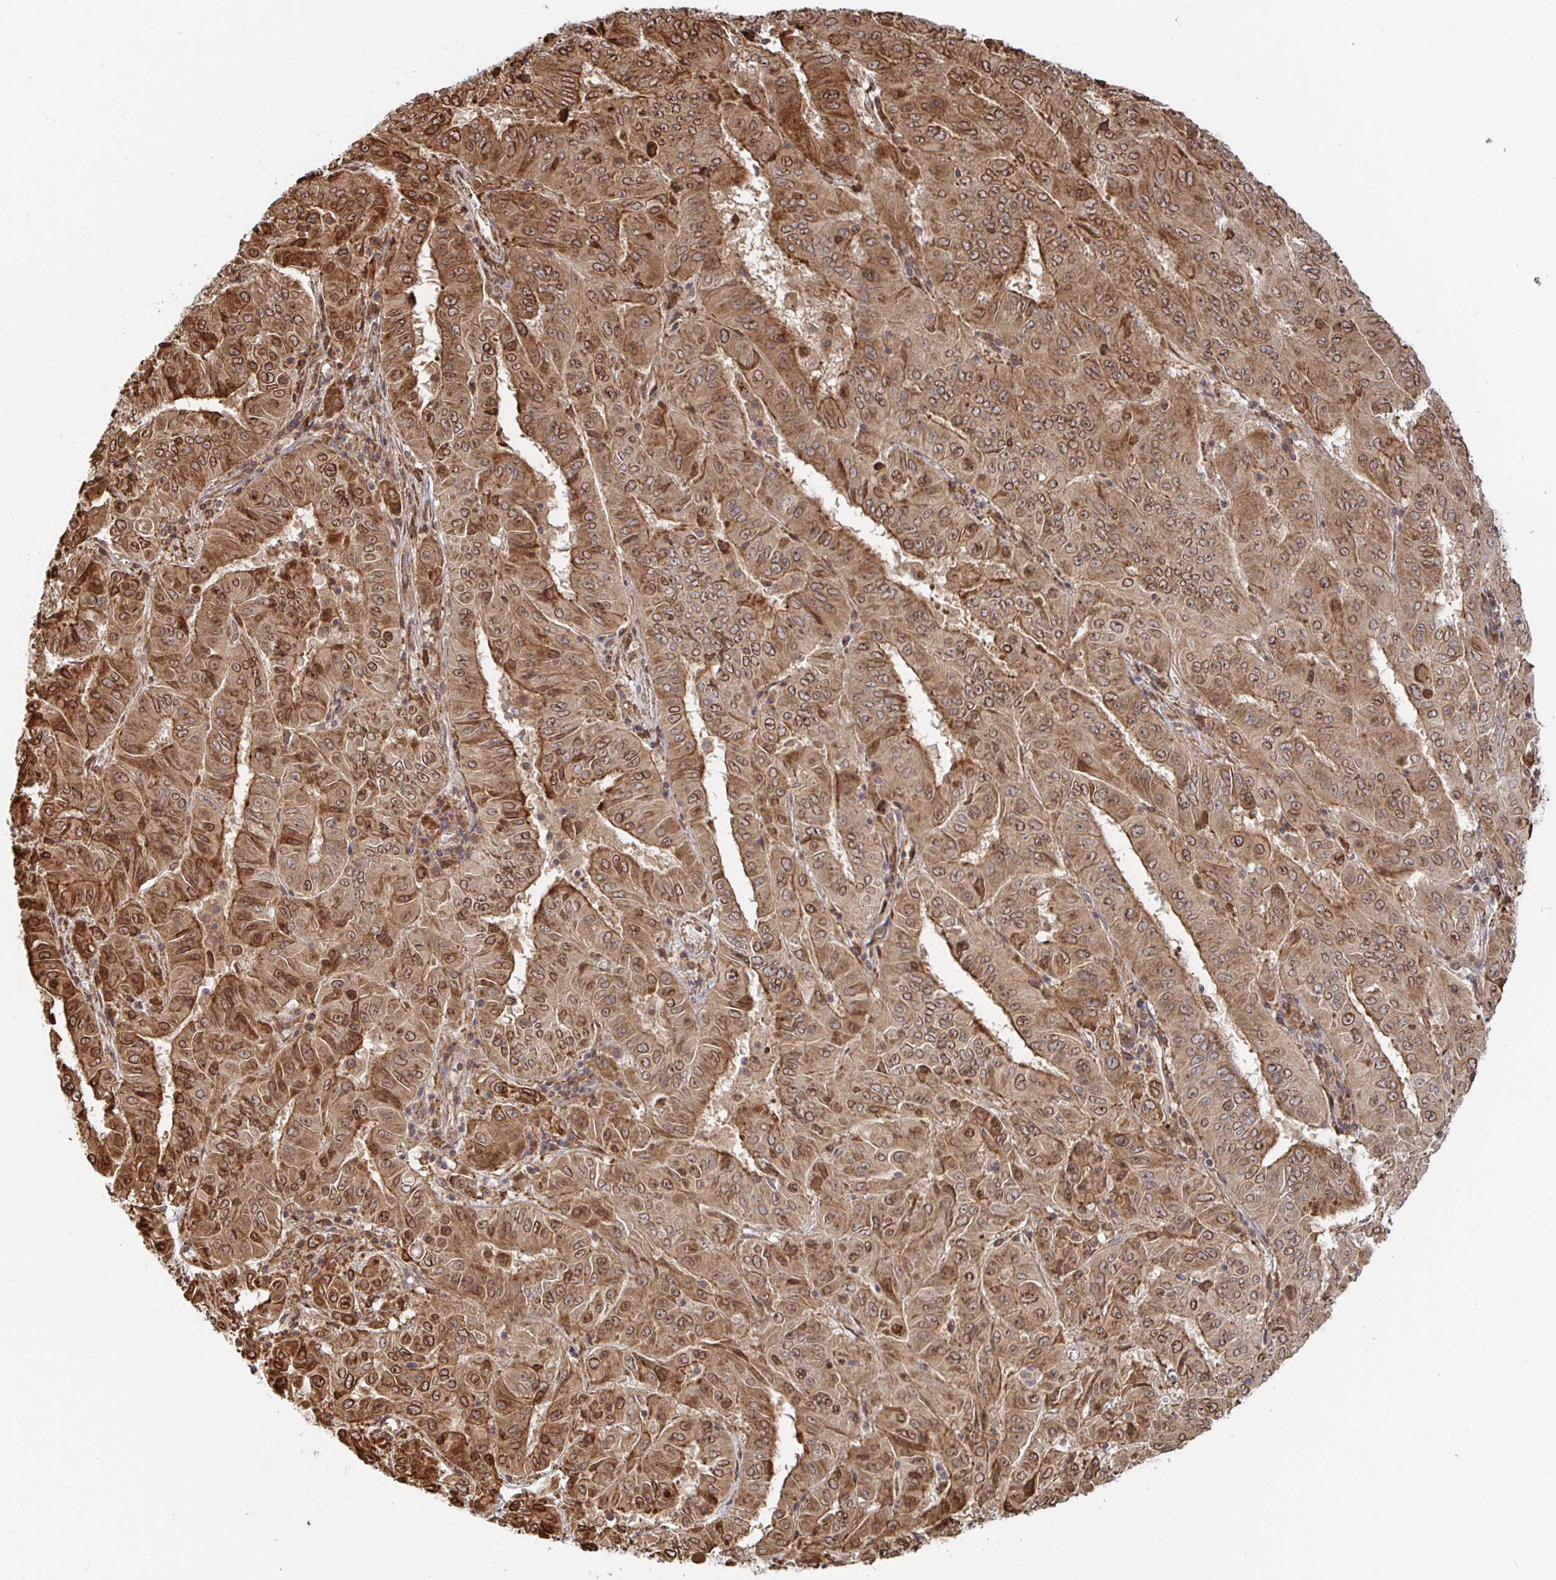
{"staining": {"intensity": "moderate", "quantity": ">75%", "location": "cytoplasmic/membranous,nuclear"}, "tissue": "pancreatic cancer", "cell_type": "Tumor cells", "image_type": "cancer", "snomed": [{"axis": "morphology", "description": "Adenocarcinoma, NOS"}, {"axis": "topography", "description": "Pancreas"}], "caption": "This micrograph demonstrates immunohistochemistry staining of pancreatic cancer (adenocarcinoma), with medium moderate cytoplasmic/membranous and nuclear staining in approximately >75% of tumor cells.", "gene": "STRAP", "patient": {"sex": "male", "age": 63}}